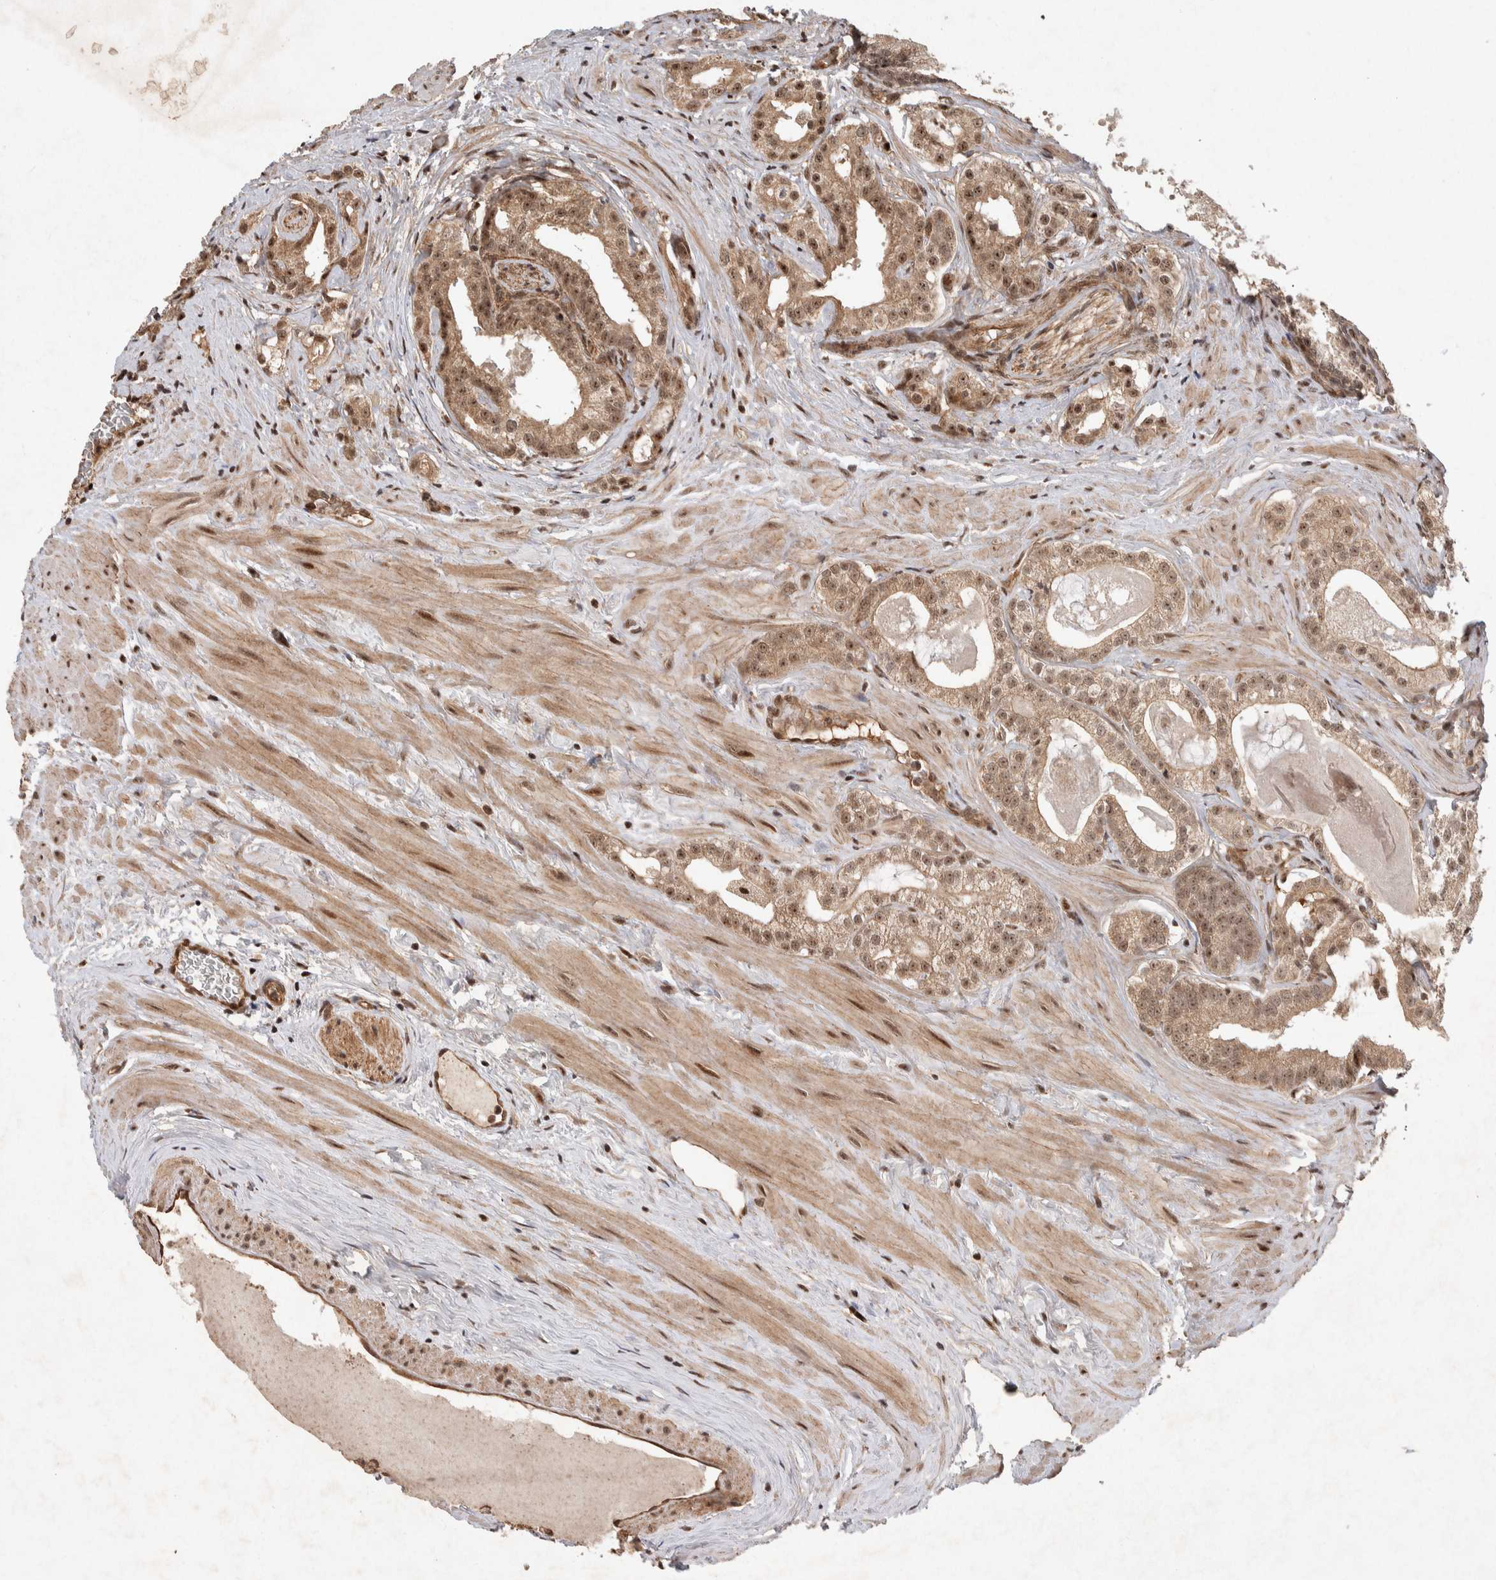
{"staining": {"intensity": "moderate", "quantity": ">75%", "location": "cytoplasmic/membranous,nuclear"}, "tissue": "prostate cancer", "cell_type": "Tumor cells", "image_type": "cancer", "snomed": [{"axis": "morphology", "description": "Adenocarcinoma, Low grade"}, {"axis": "topography", "description": "Prostate"}], "caption": "Prostate adenocarcinoma (low-grade) tissue displays moderate cytoplasmic/membranous and nuclear positivity in approximately >75% of tumor cells", "gene": "TOR1B", "patient": {"sex": "male", "age": 59}}